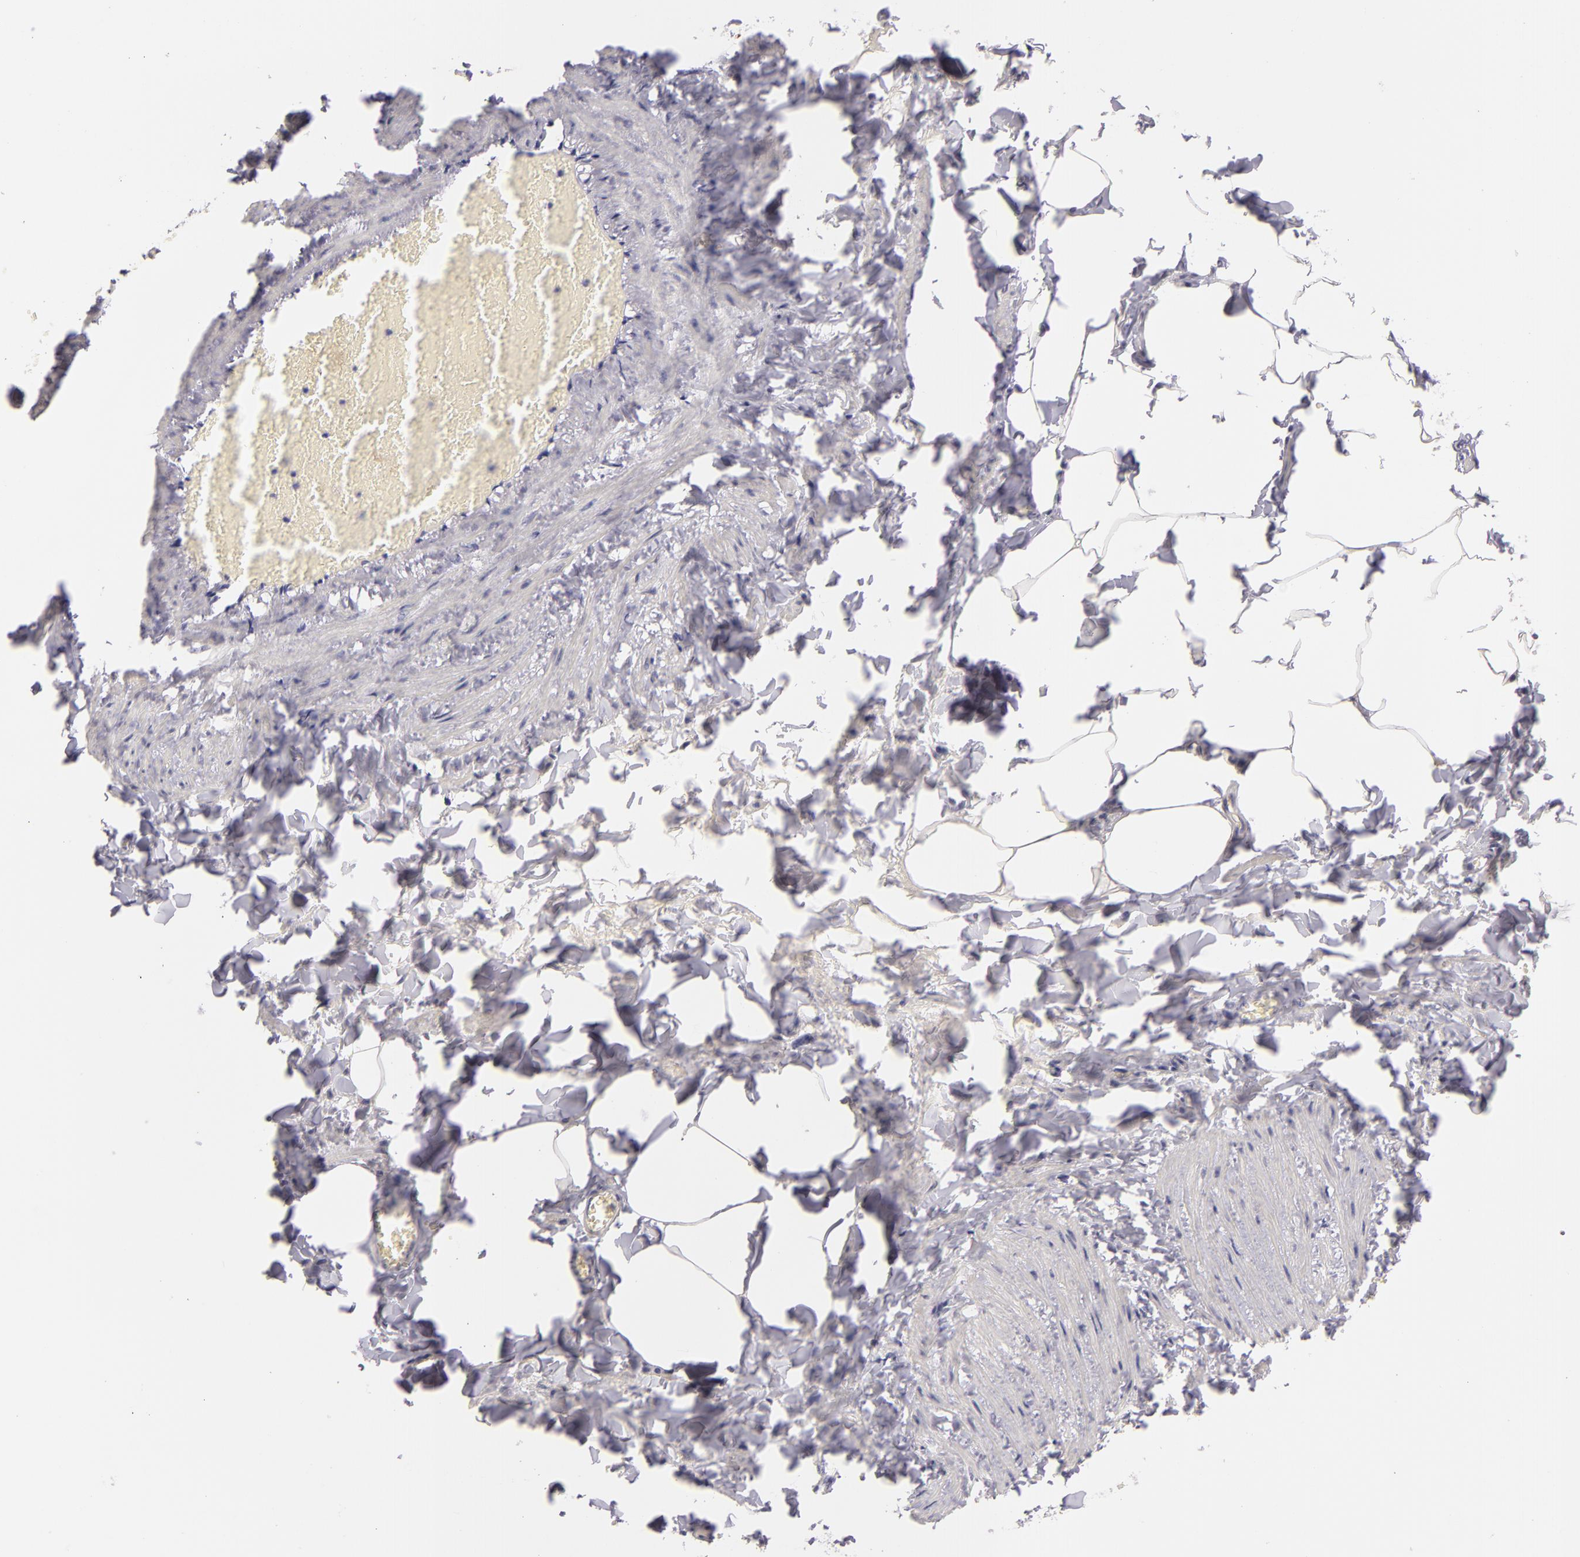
{"staining": {"intensity": "negative", "quantity": "none", "location": "none"}, "tissue": "adipose tissue", "cell_type": "Adipocytes", "image_type": "normal", "snomed": [{"axis": "morphology", "description": "Normal tissue, NOS"}, {"axis": "topography", "description": "Vascular tissue"}], "caption": "High power microscopy micrograph of an immunohistochemistry (IHC) histopathology image of normal adipose tissue, revealing no significant staining in adipocytes. (Stains: DAB (3,3'-diaminobenzidine) immunohistochemistry with hematoxylin counter stain, Microscopy: brightfield microscopy at high magnification).", "gene": "CTNNB1", "patient": {"sex": "male", "age": 41}}